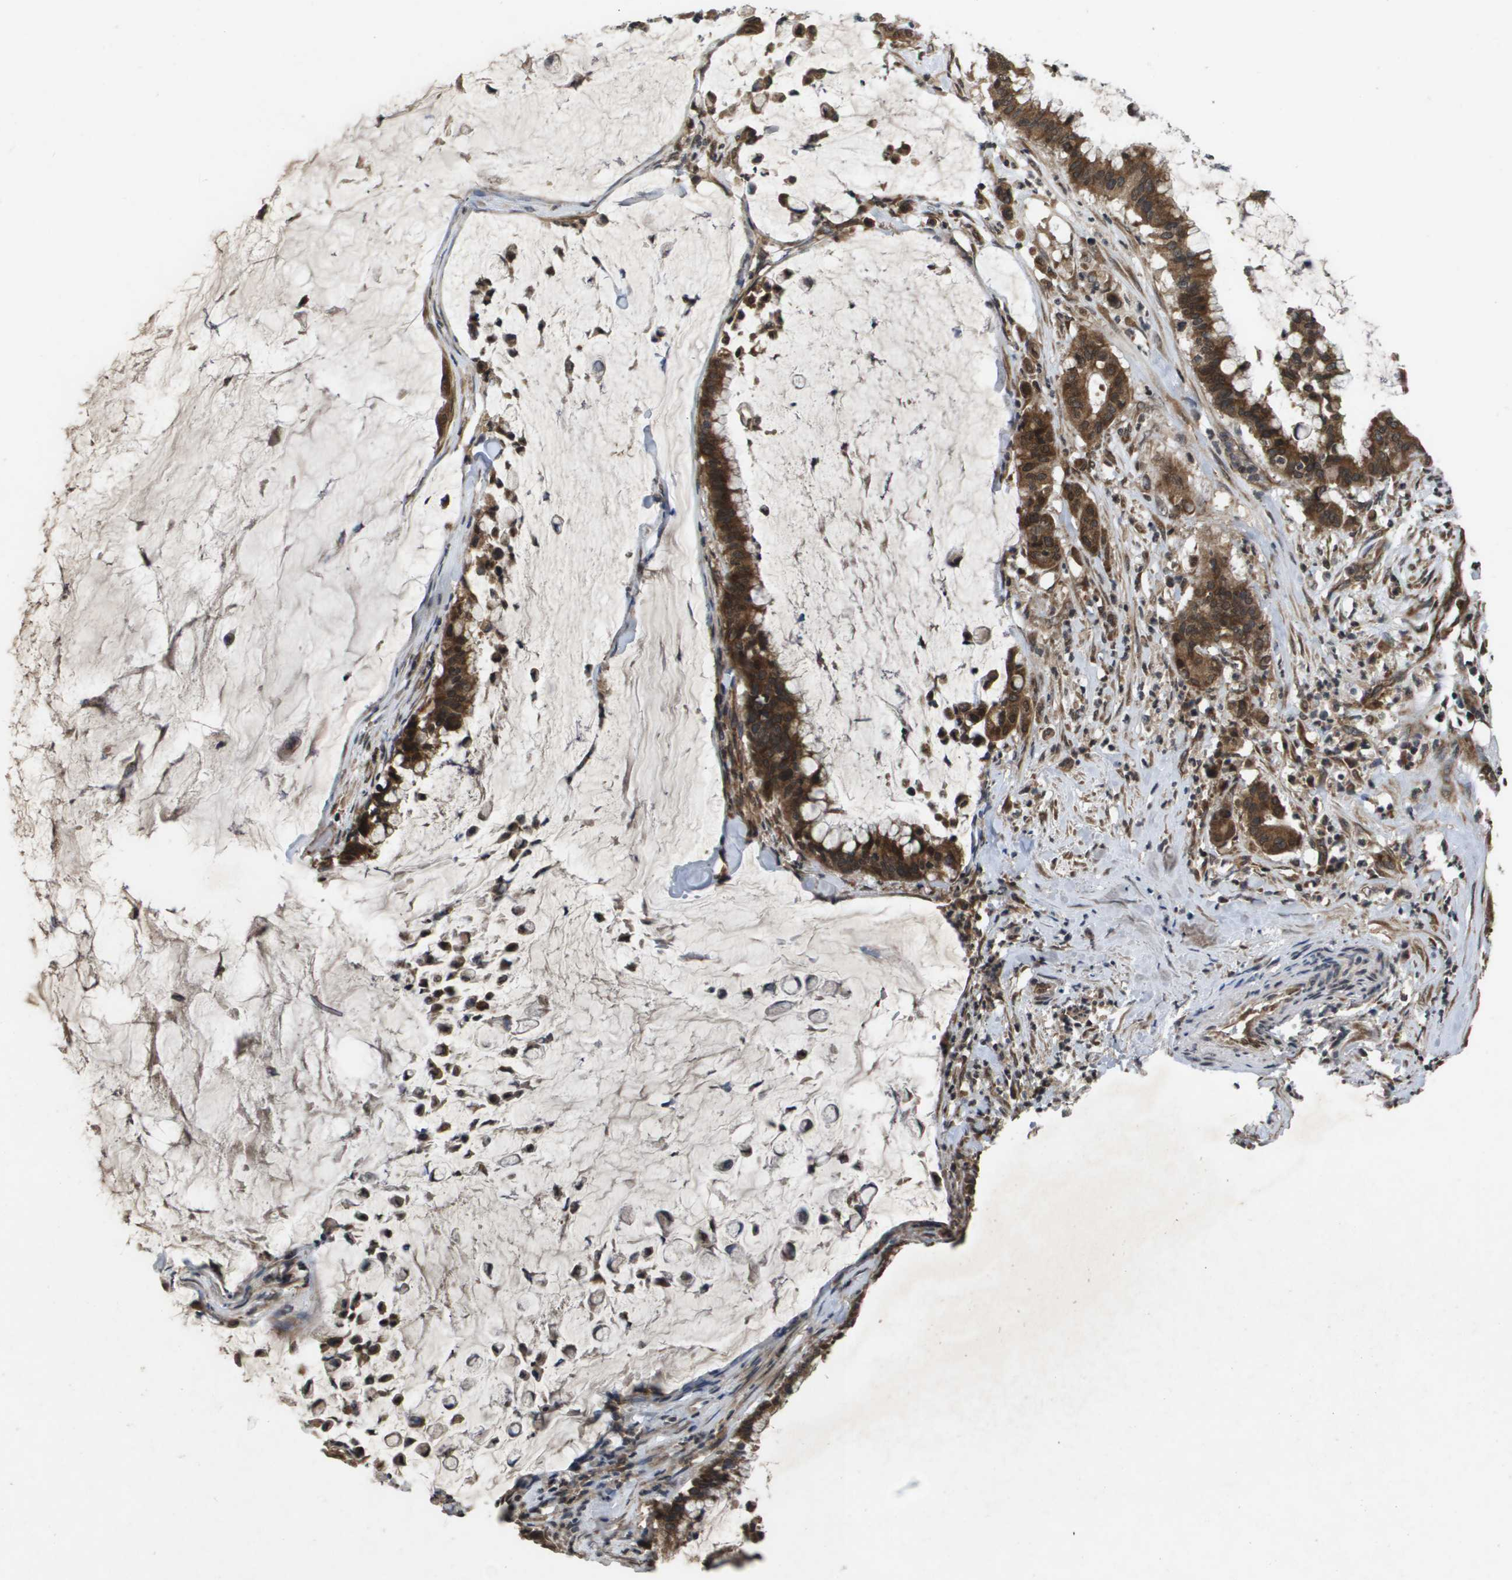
{"staining": {"intensity": "moderate", "quantity": ">75%", "location": "cytoplasmic/membranous"}, "tissue": "pancreatic cancer", "cell_type": "Tumor cells", "image_type": "cancer", "snomed": [{"axis": "morphology", "description": "Adenocarcinoma, NOS"}, {"axis": "topography", "description": "Pancreas"}], "caption": "Protein staining of pancreatic cancer tissue shows moderate cytoplasmic/membranous expression in approximately >75% of tumor cells.", "gene": "SPTLC1", "patient": {"sex": "male", "age": 41}}